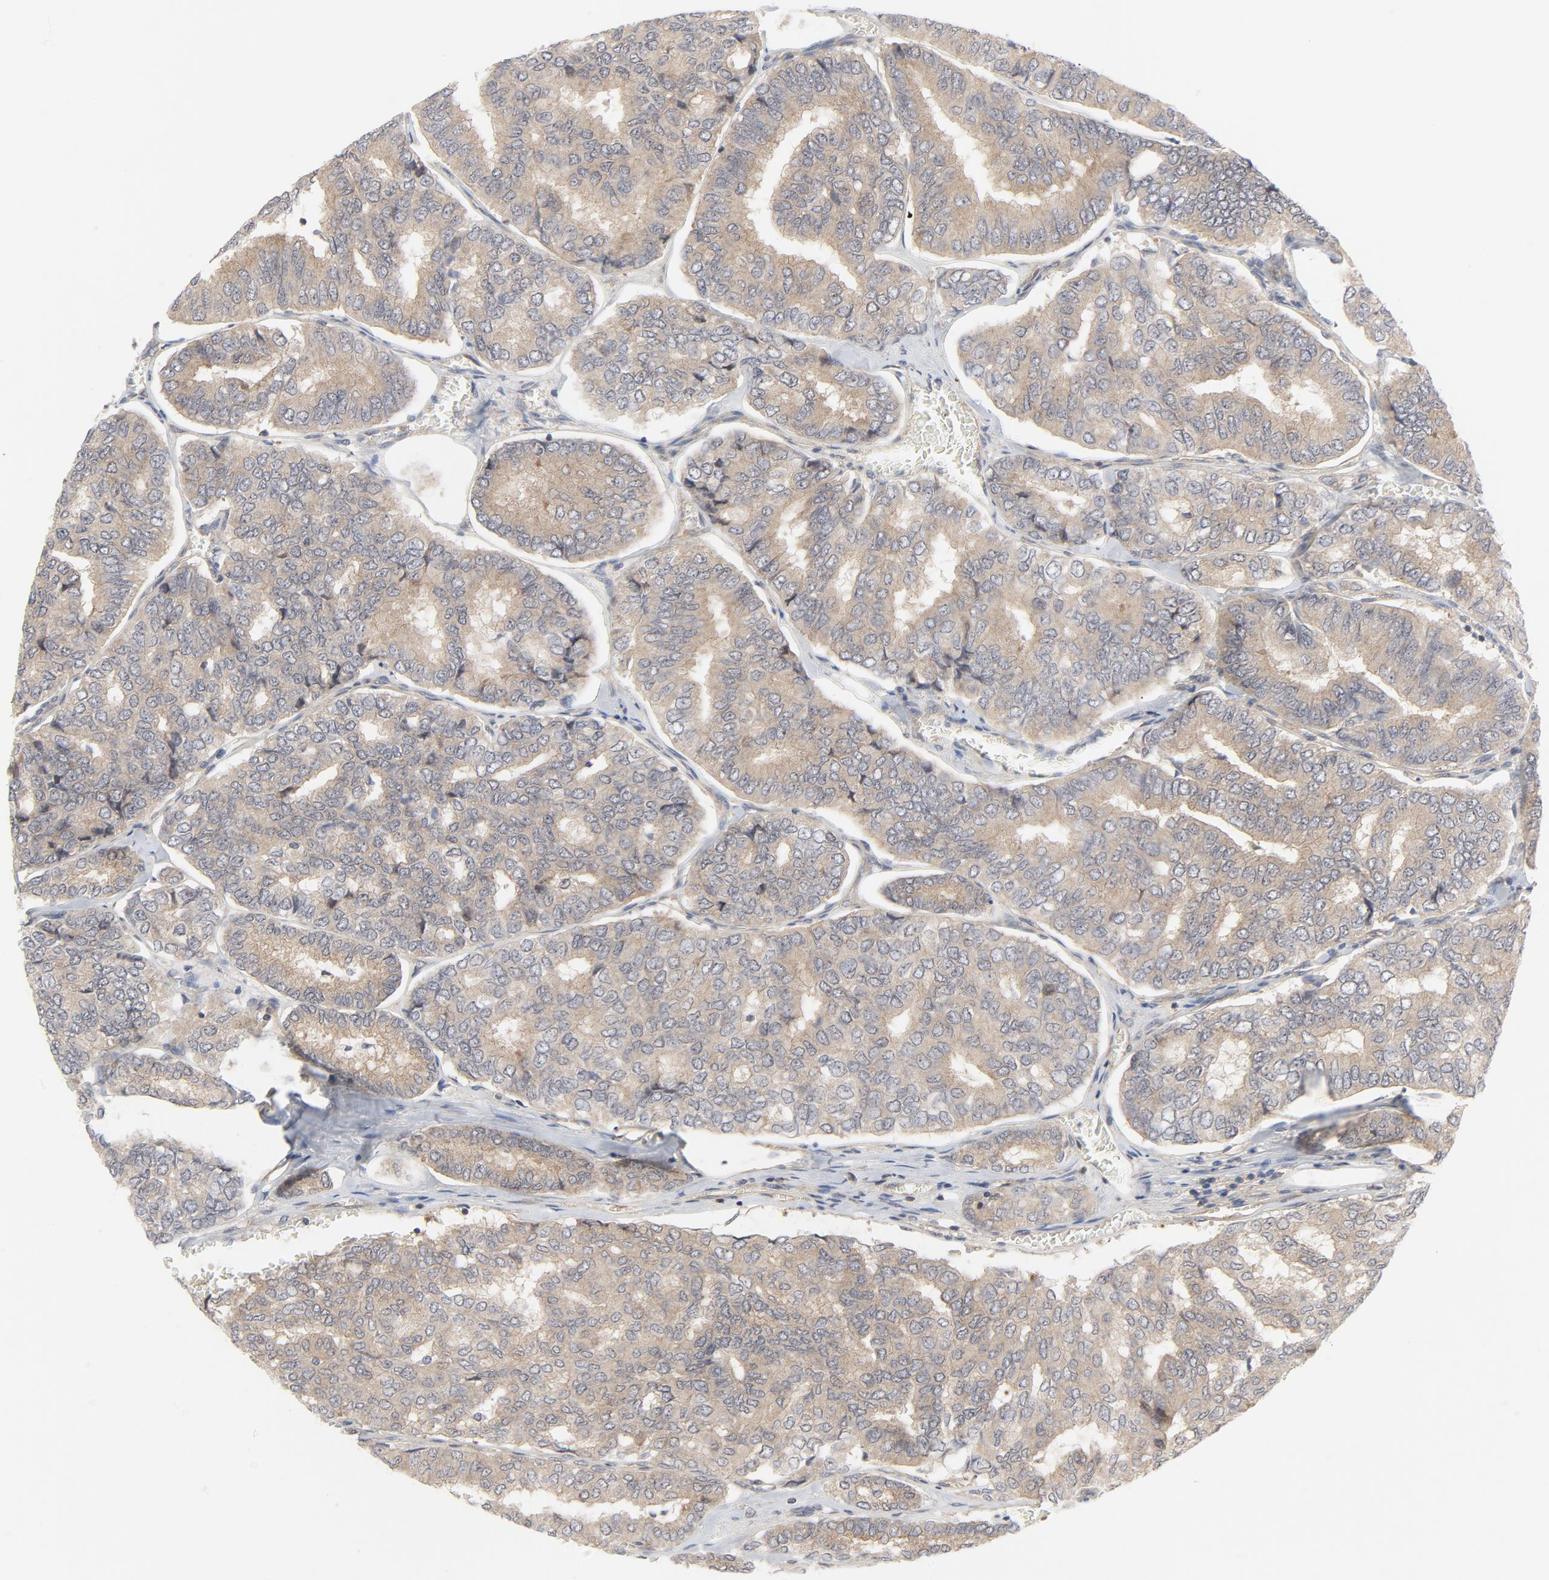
{"staining": {"intensity": "weak", "quantity": ">75%", "location": "cytoplasmic/membranous"}, "tissue": "thyroid cancer", "cell_type": "Tumor cells", "image_type": "cancer", "snomed": [{"axis": "morphology", "description": "Papillary adenocarcinoma, NOS"}, {"axis": "topography", "description": "Thyroid gland"}], "caption": "High-magnification brightfield microscopy of papillary adenocarcinoma (thyroid) stained with DAB (3,3'-diaminobenzidine) (brown) and counterstained with hematoxylin (blue). tumor cells exhibit weak cytoplasmic/membranous staining is present in about>75% of cells. Nuclei are stained in blue.", "gene": "MAP2K7", "patient": {"sex": "female", "age": 35}}